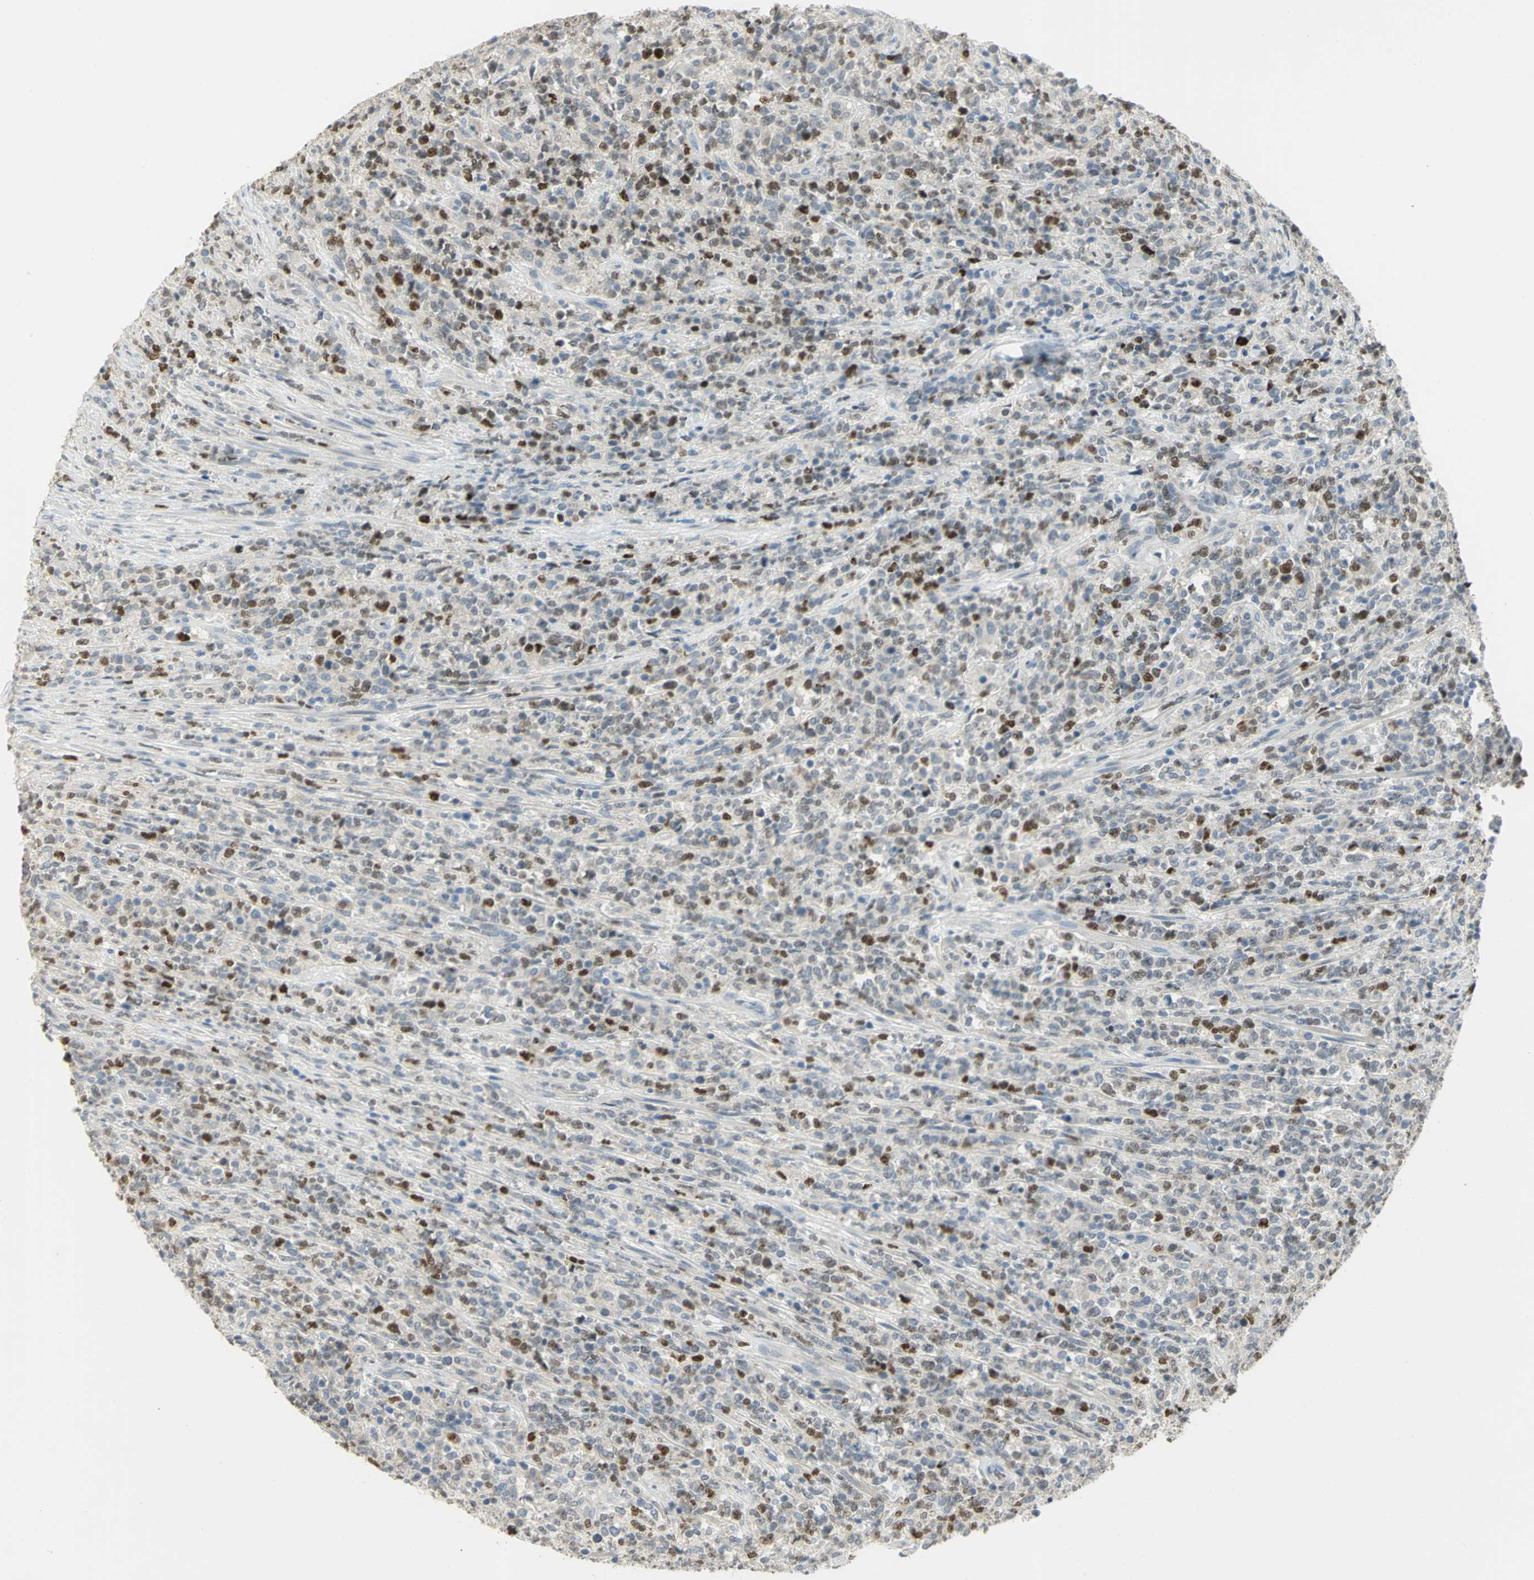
{"staining": {"intensity": "moderate", "quantity": "25%-75%", "location": "nuclear"}, "tissue": "lymphoma", "cell_type": "Tumor cells", "image_type": "cancer", "snomed": [{"axis": "morphology", "description": "Malignant lymphoma, non-Hodgkin's type, High grade"}, {"axis": "topography", "description": "Soft tissue"}], "caption": "Human malignant lymphoma, non-Hodgkin's type (high-grade) stained with a protein marker demonstrates moderate staining in tumor cells.", "gene": "BCL6", "patient": {"sex": "male", "age": 18}}